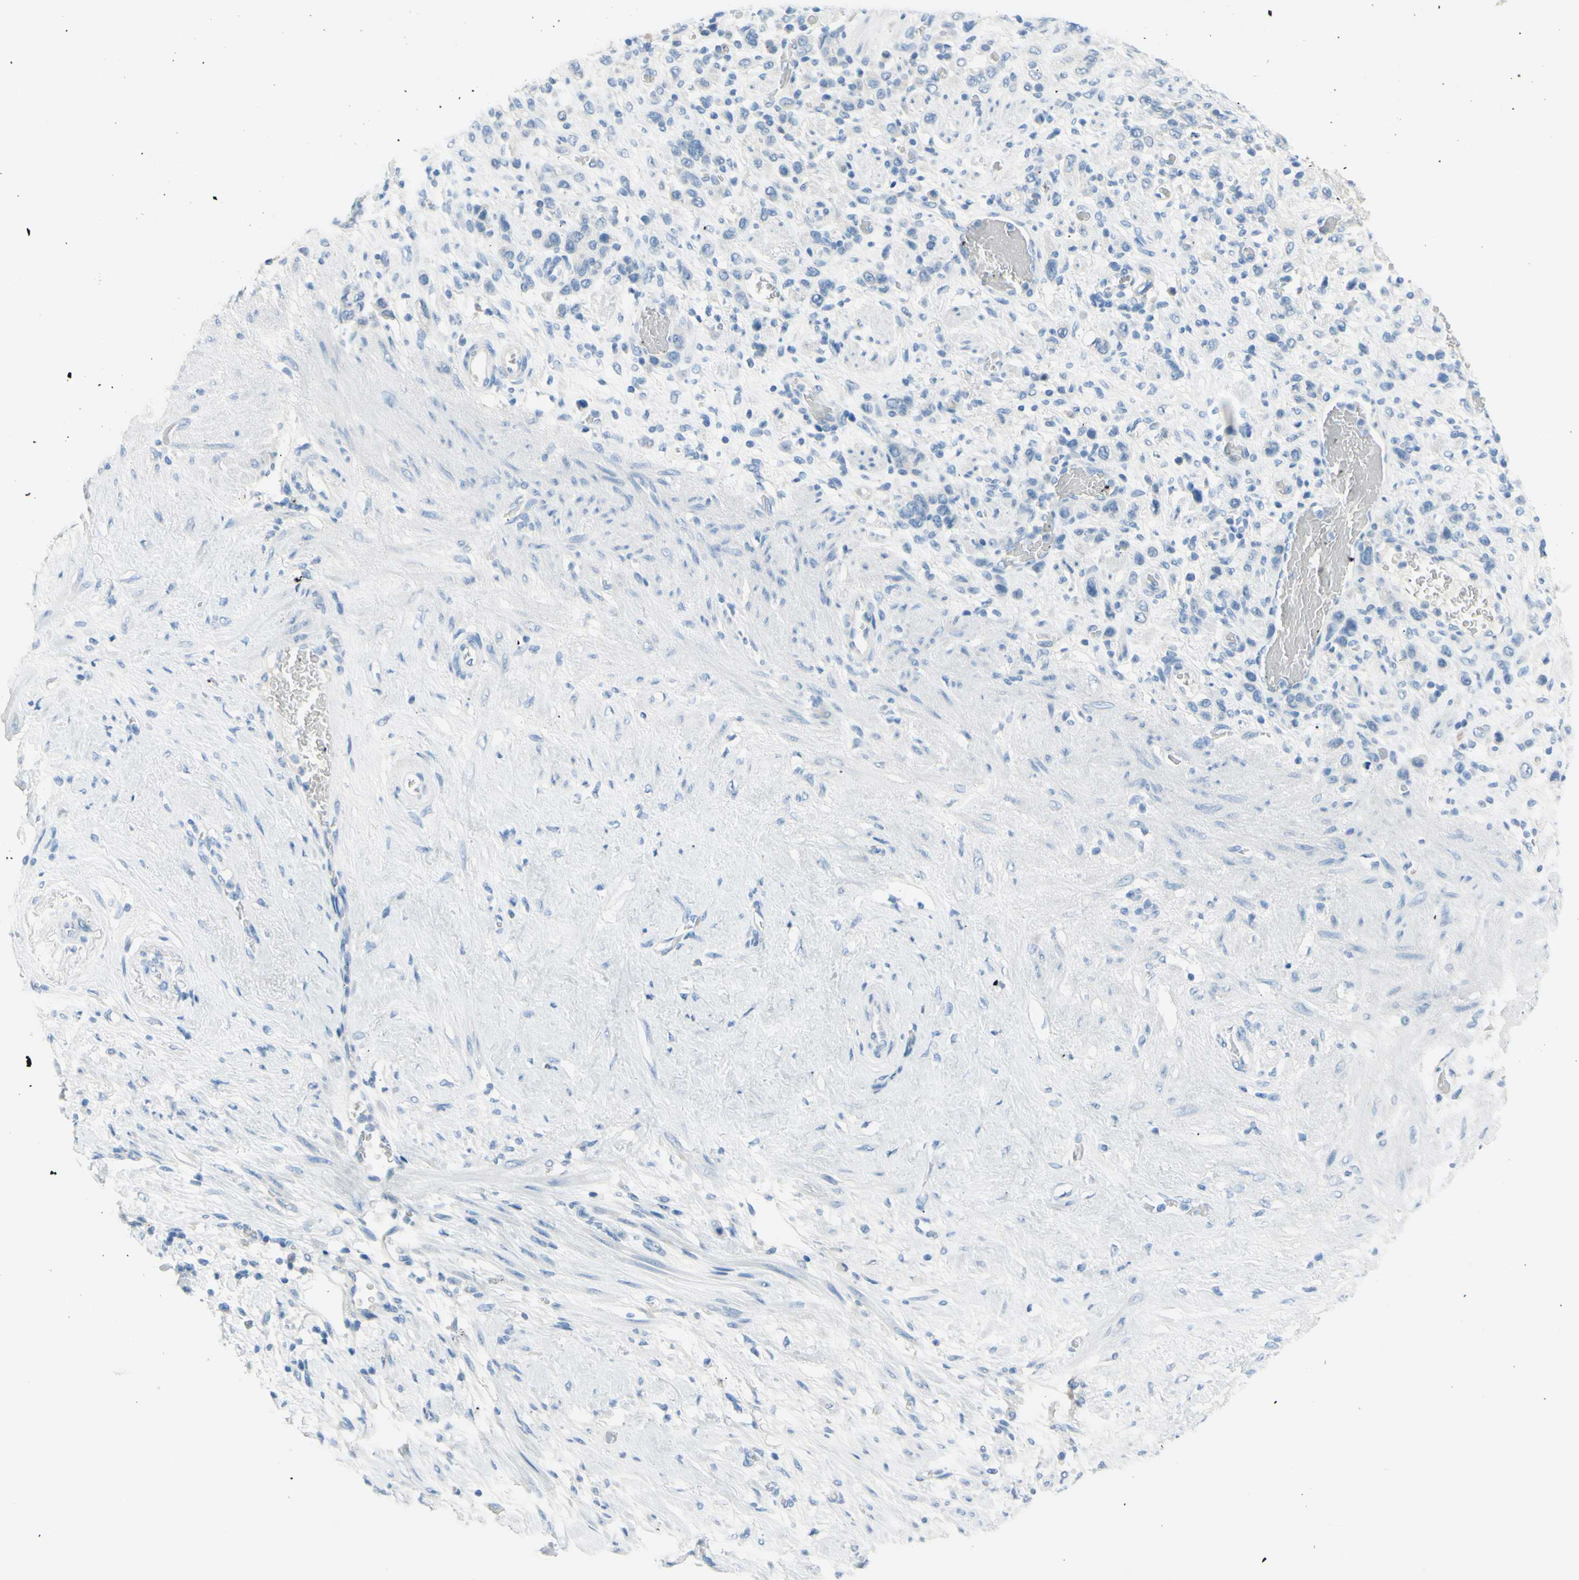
{"staining": {"intensity": "negative", "quantity": "none", "location": "none"}, "tissue": "stomach cancer", "cell_type": "Tumor cells", "image_type": "cancer", "snomed": [{"axis": "morphology", "description": "Adenocarcinoma, NOS"}, {"axis": "morphology", "description": "Adenocarcinoma, High grade"}, {"axis": "topography", "description": "Stomach, upper"}, {"axis": "topography", "description": "Stomach, lower"}], "caption": "High magnification brightfield microscopy of stomach adenocarcinoma stained with DAB (brown) and counterstained with hematoxylin (blue): tumor cells show no significant staining. Nuclei are stained in blue.", "gene": "DCT", "patient": {"sex": "female", "age": 65}}